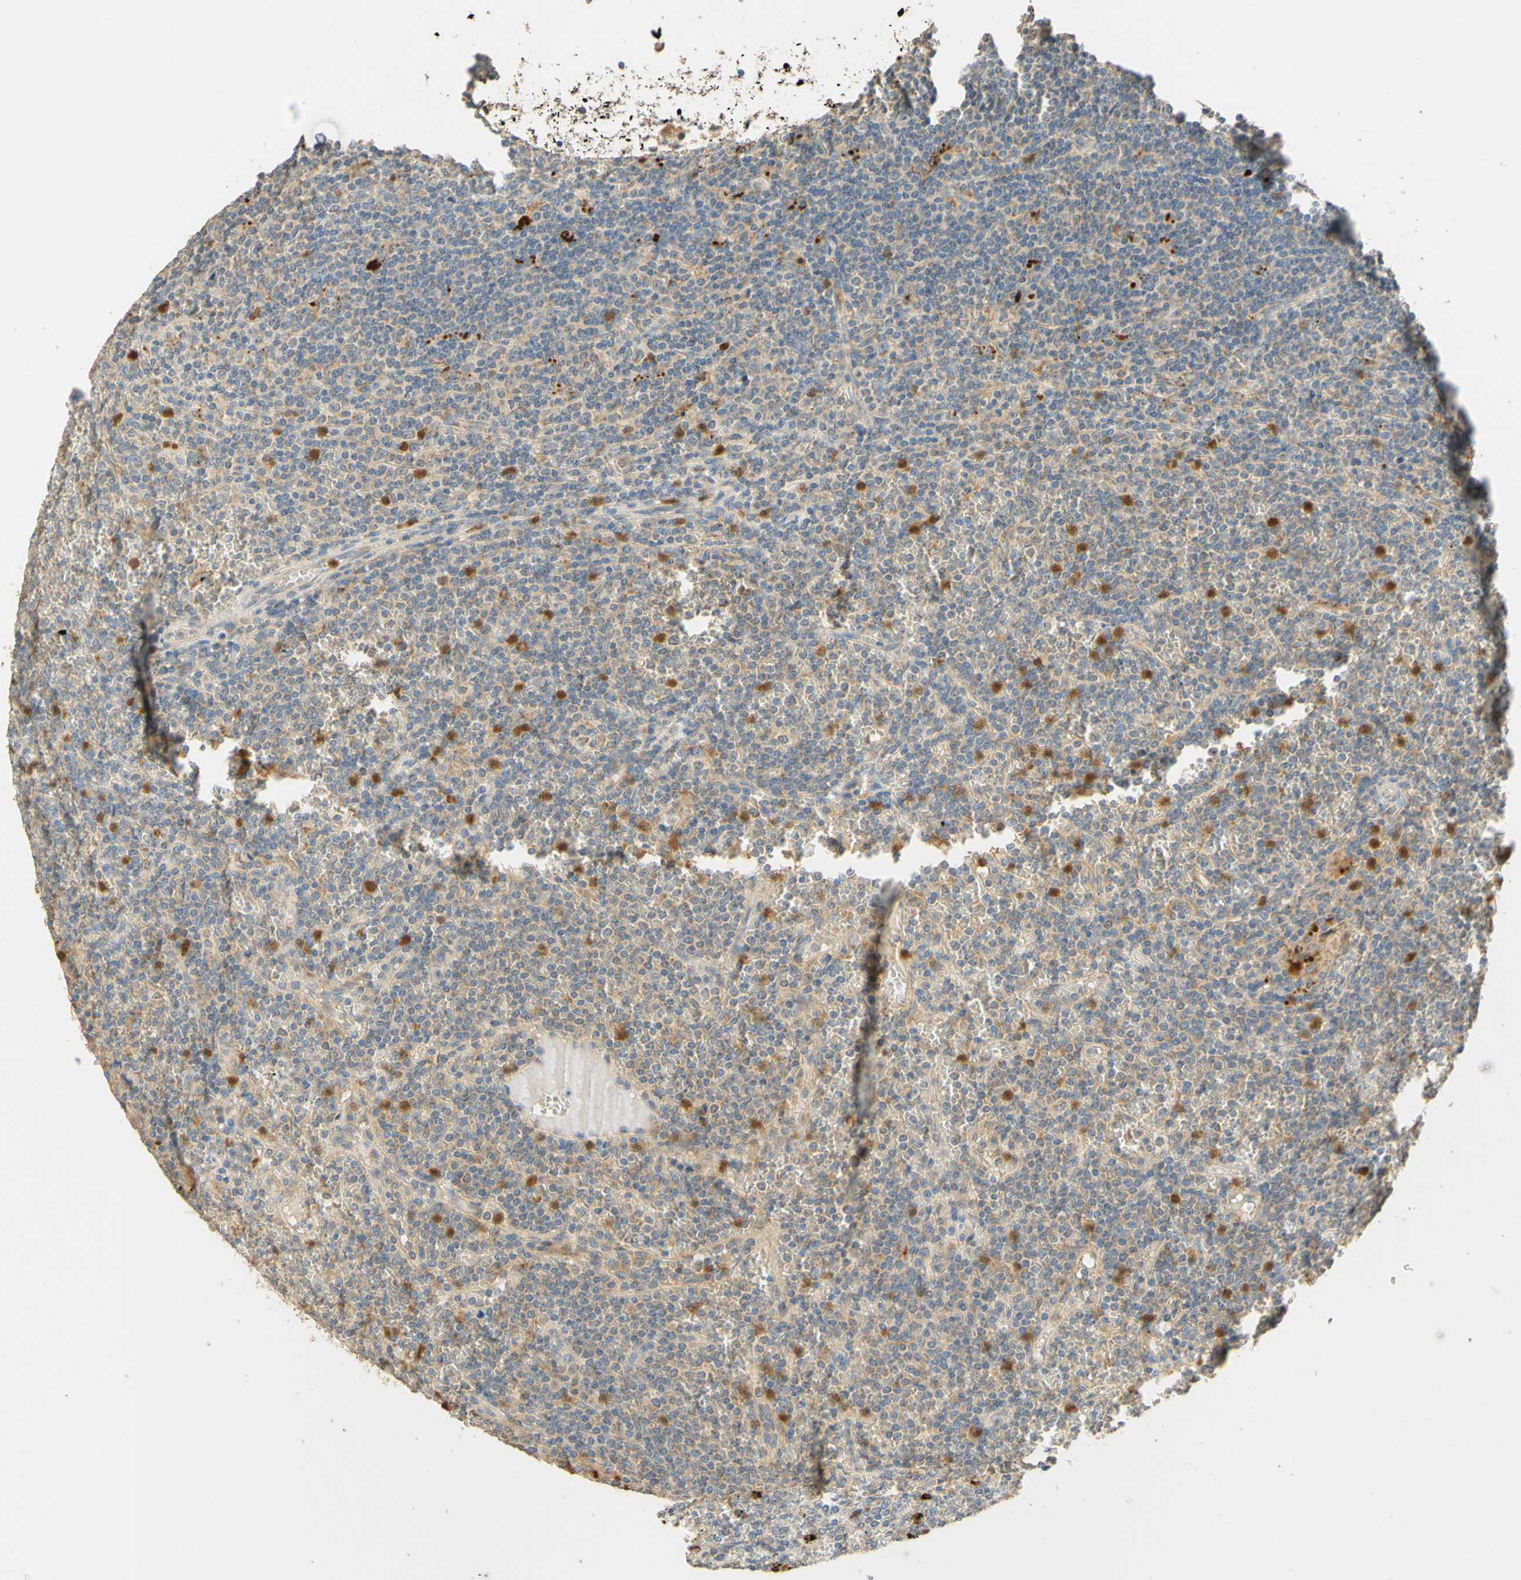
{"staining": {"intensity": "weak", "quantity": ">75%", "location": "cytoplasmic/membranous"}, "tissue": "lymphoma", "cell_type": "Tumor cells", "image_type": "cancer", "snomed": [{"axis": "morphology", "description": "Malignant lymphoma, non-Hodgkin's type, Low grade"}, {"axis": "topography", "description": "Spleen"}], "caption": "Tumor cells exhibit low levels of weak cytoplasmic/membranous positivity in about >75% of cells in lymphoma.", "gene": "ENTREP2", "patient": {"sex": "female", "age": 19}}